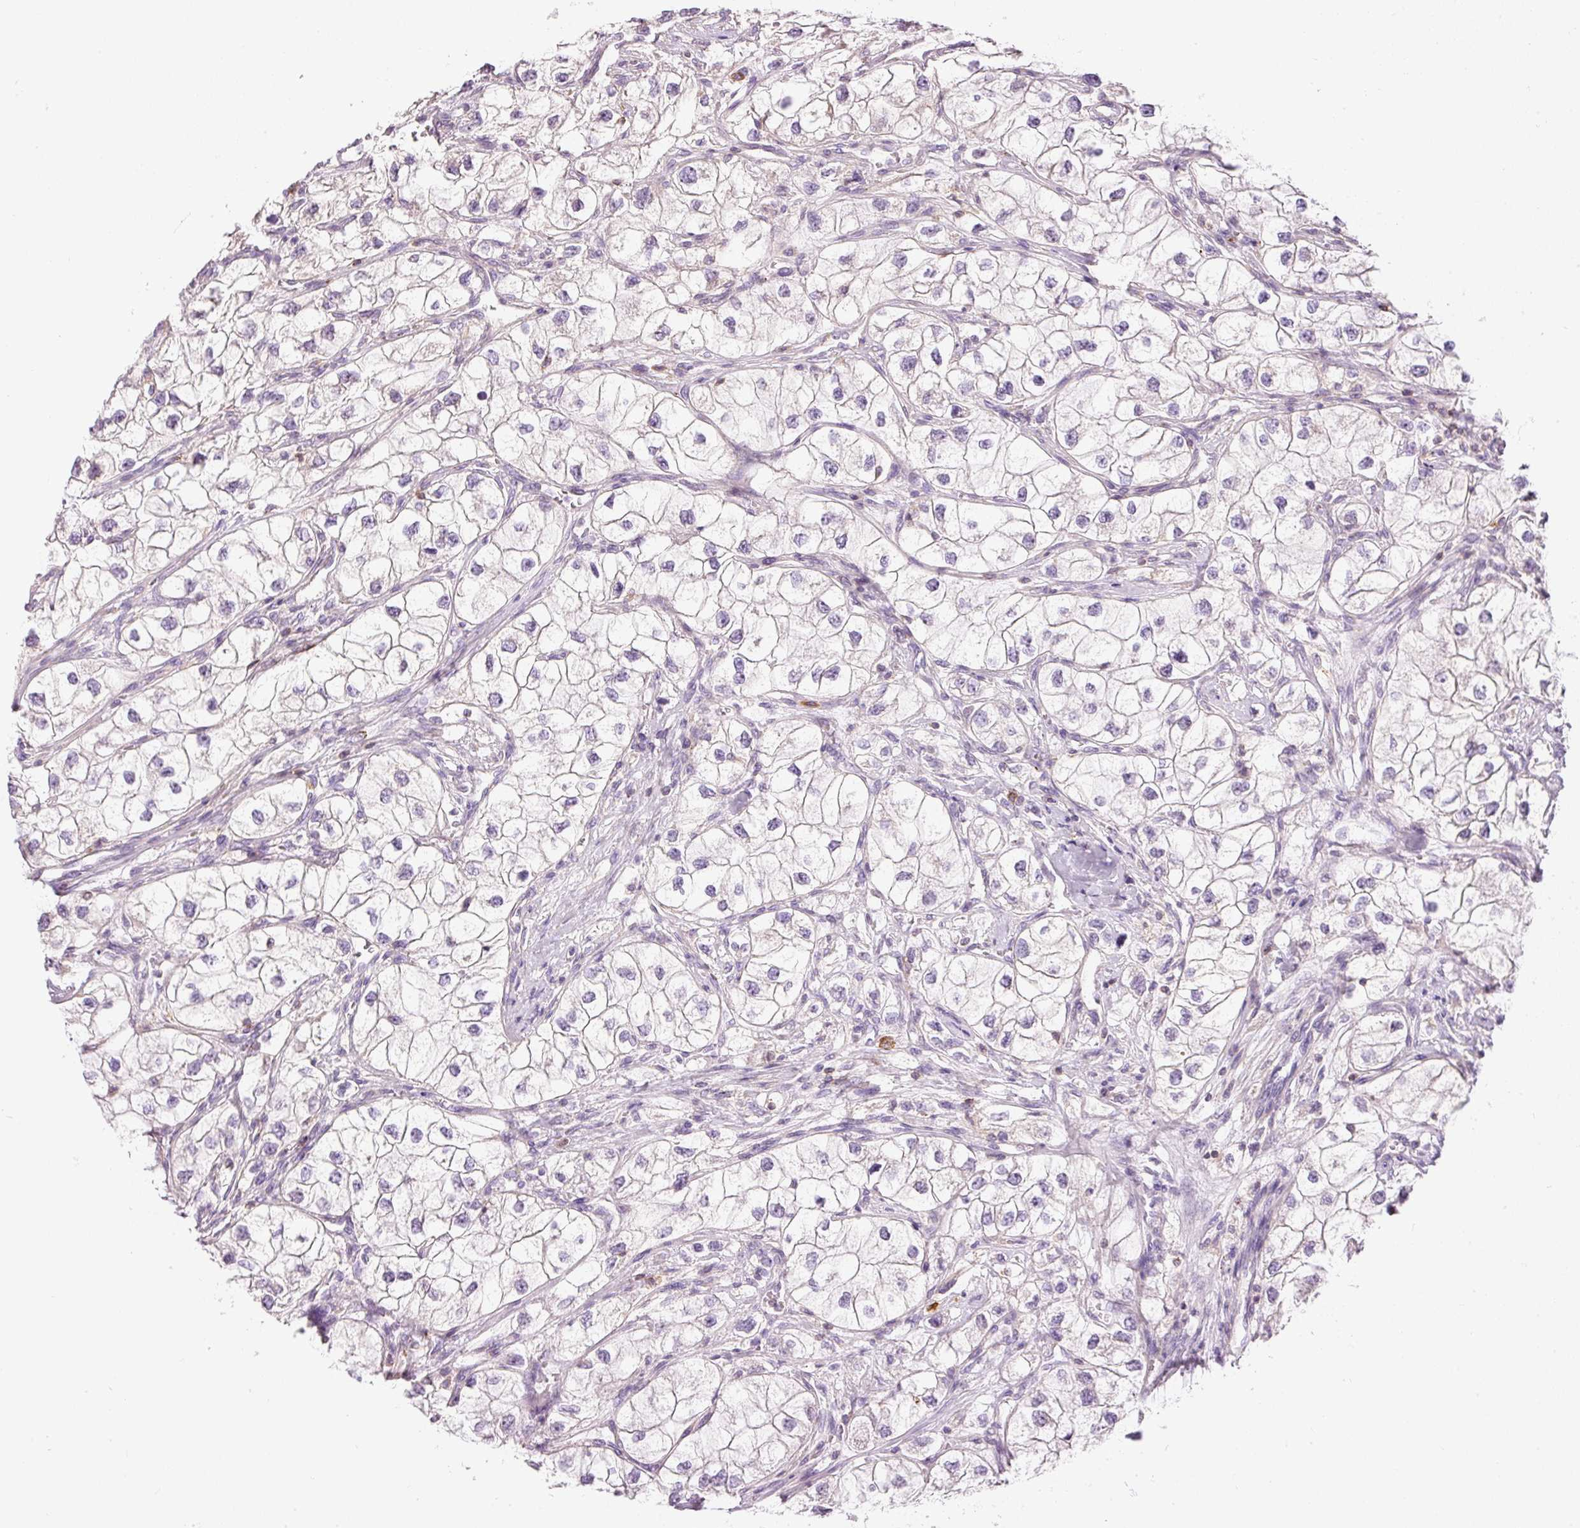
{"staining": {"intensity": "negative", "quantity": "none", "location": "none"}, "tissue": "renal cancer", "cell_type": "Tumor cells", "image_type": "cancer", "snomed": [{"axis": "morphology", "description": "Adenocarcinoma, NOS"}, {"axis": "topography", "description": "Kidney"}], "caption": "This is a image of immunohistochemistry (IHC) staining of renal adenocarcinoma, which shows no expression in tumor cells.", "gene": "DOK6", "patient": {"sex": "male", "age": 59}}